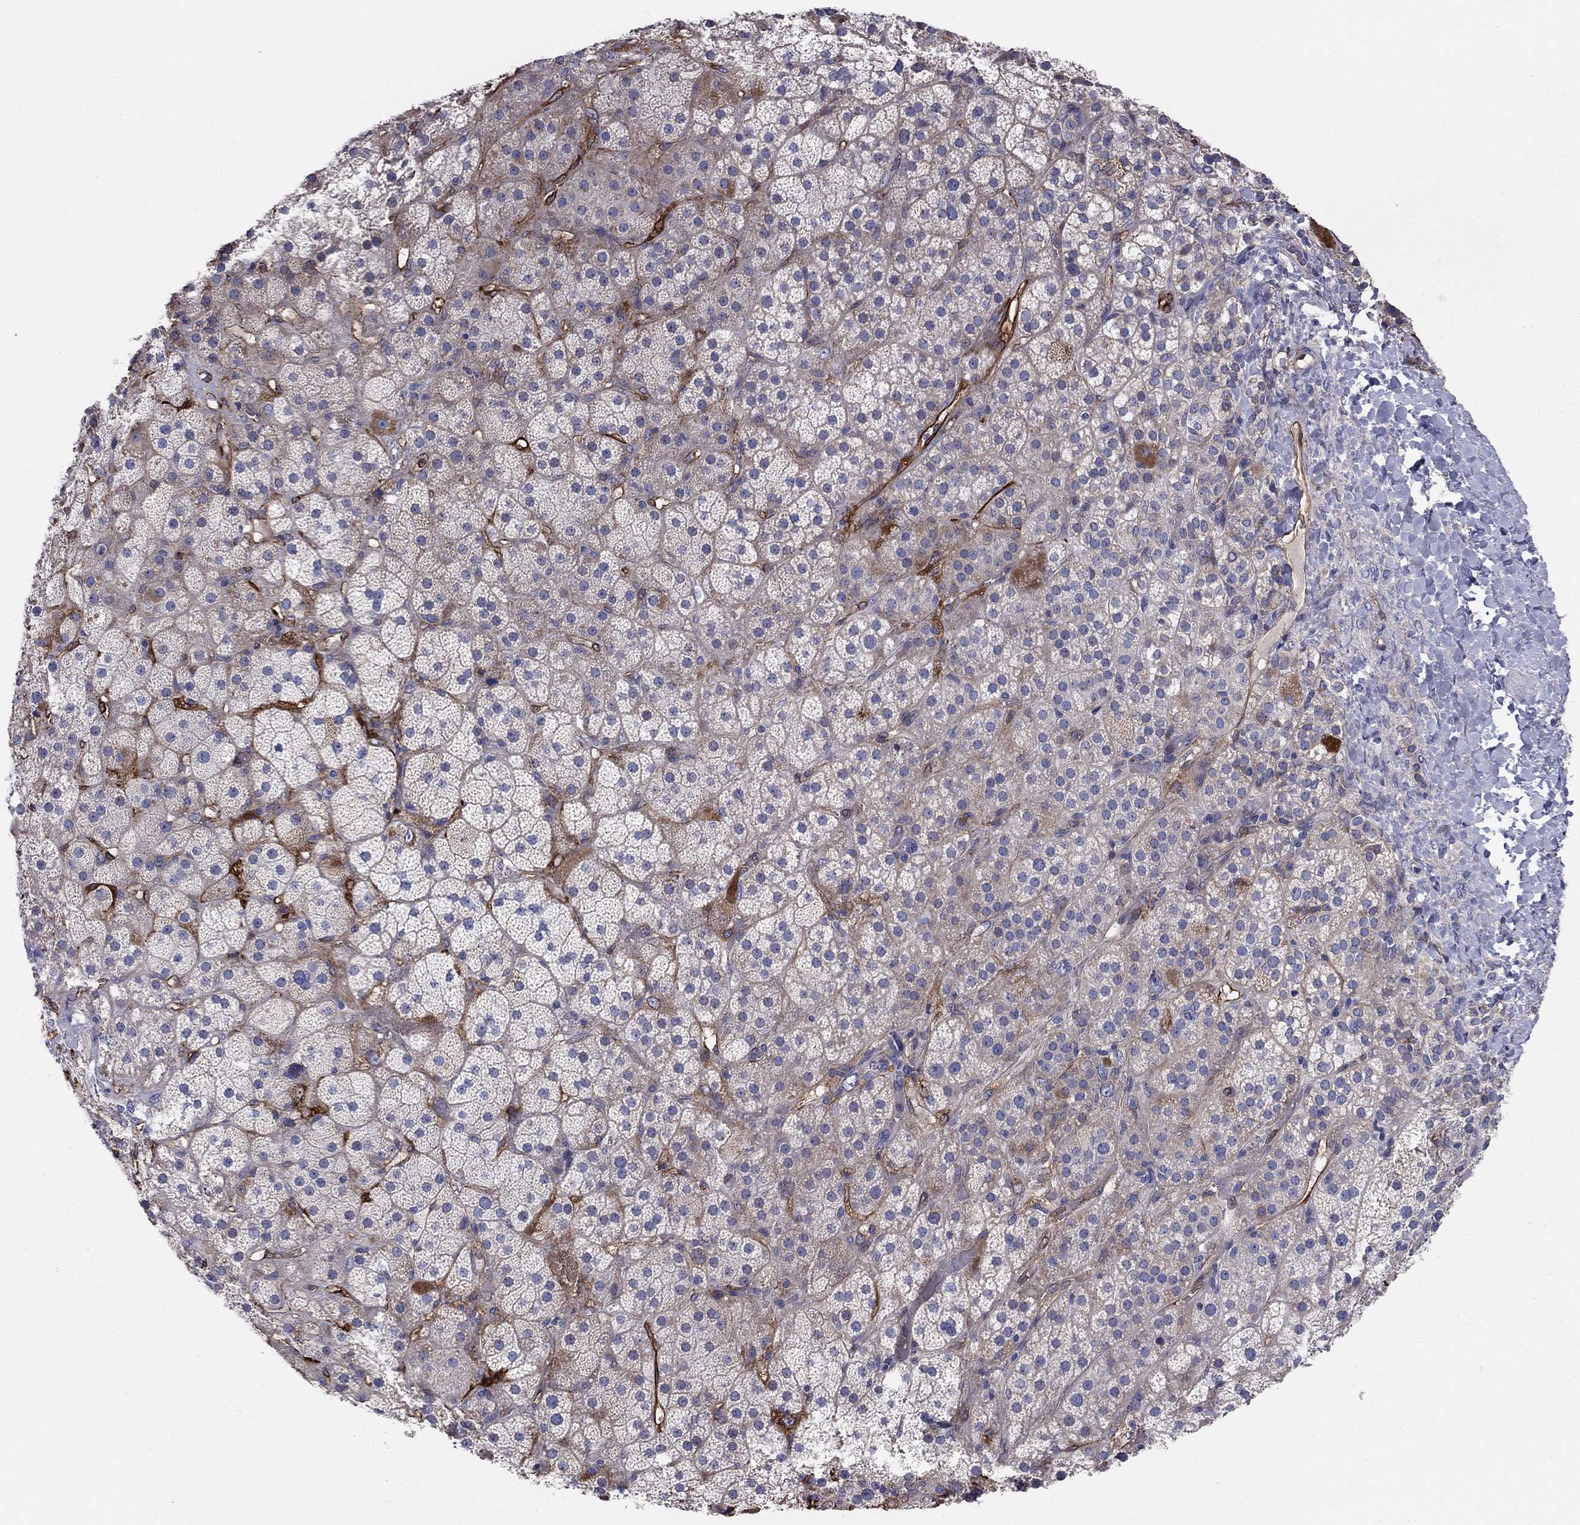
{"staining": {"intensity": "negative", "quantity": "none", "location": "none"}, "tissue": "adrenal gland", "cell_type": "Glandular cells", "image_type": "normal", "snomed": [{"axis": "morphology", "description": "Normal tissue, NOS"}, {"axis": "topography", "description": "Adrenal gland"}], "caption": "High power microscopy photomicrograph of an immunohistochemistry photomicrograph of benign adrenal gland, revealing no significant positivity in glandular cells.", "gene": "EMP2", "patient": {"sex": "male", "age": 57}}